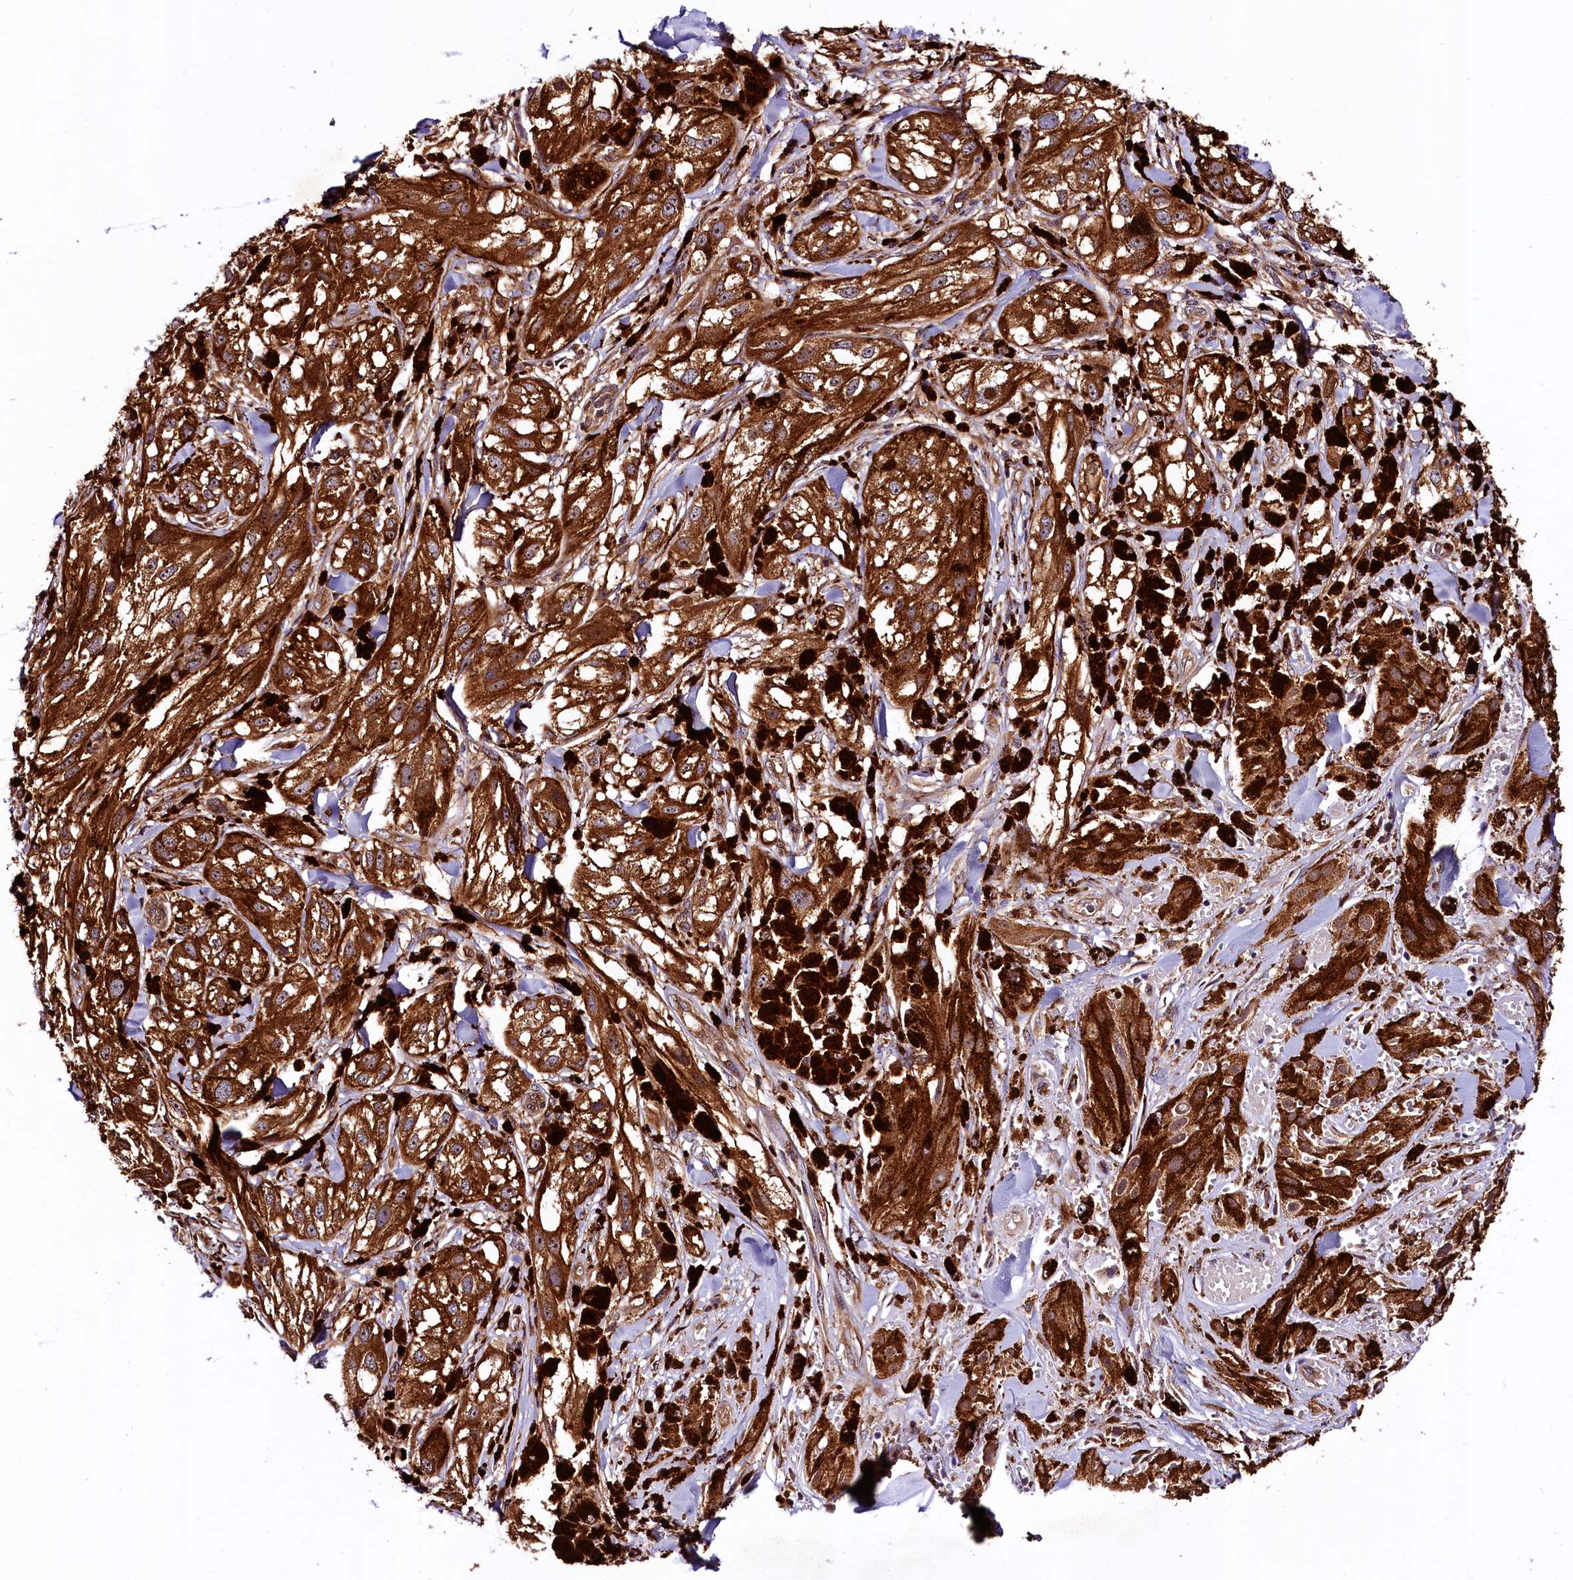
{"staining": {"intensity": "moderate", "quantity": ">75%", "location": "cytoplasmic/membranous"}, "tissue": "melanoma", "cell_type": "Tumor cells", "image_type": "cancer", "snomed": [{"axis": "morphology", "description": "Malignant melanoma, NOS"}, {"axis": "topography", "description": "Skin"}], "caption": "IHC histopathology image of melanoma stained for a protein (brown), which demonstrates medium levels of moderate cytoplasmic/membranous expression in approximately >75% of tumor cells.", "gene": "VPS35", "patient": {"sex": "male", "age": 88}}